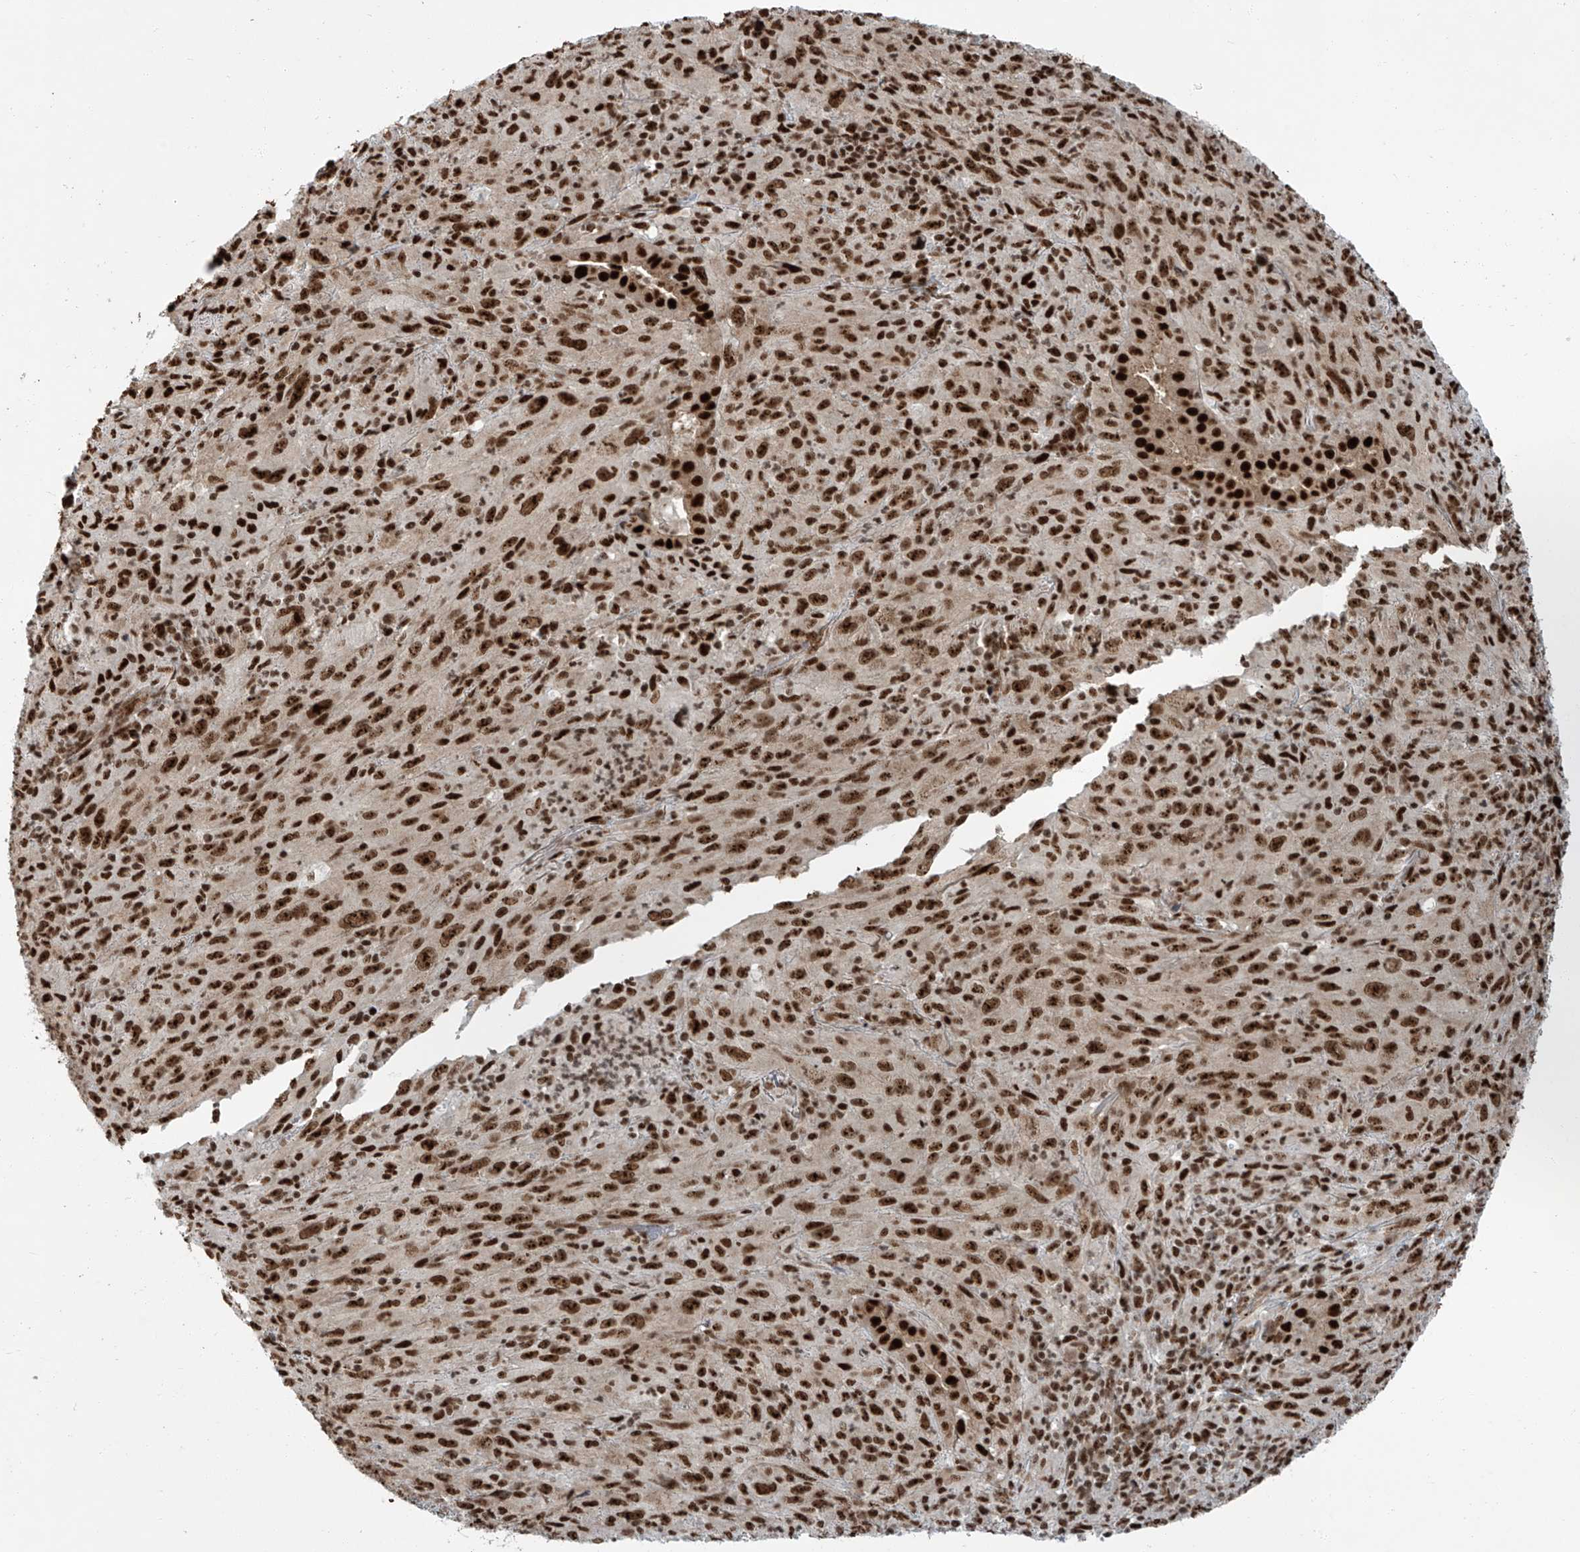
{"staining": {"intensity": "strong", "quantity": ">75%", "location": "nuclear"}, "tissue": "melanoma", "cell_type": "Tumor cells", "image_type": "cancer", "snomed": [{"axis": "morphology", "description": "Malignant melanoma, Metastatic site"}, {"axis": "topography", "description": "Skin"}], "caption": "Melanoma stained with a brown dye reveals strong nuclear positive expression in about >75% of tumor cells.", "gene": "FAM193B", "patient": {"sex": "female", "age": 56}}